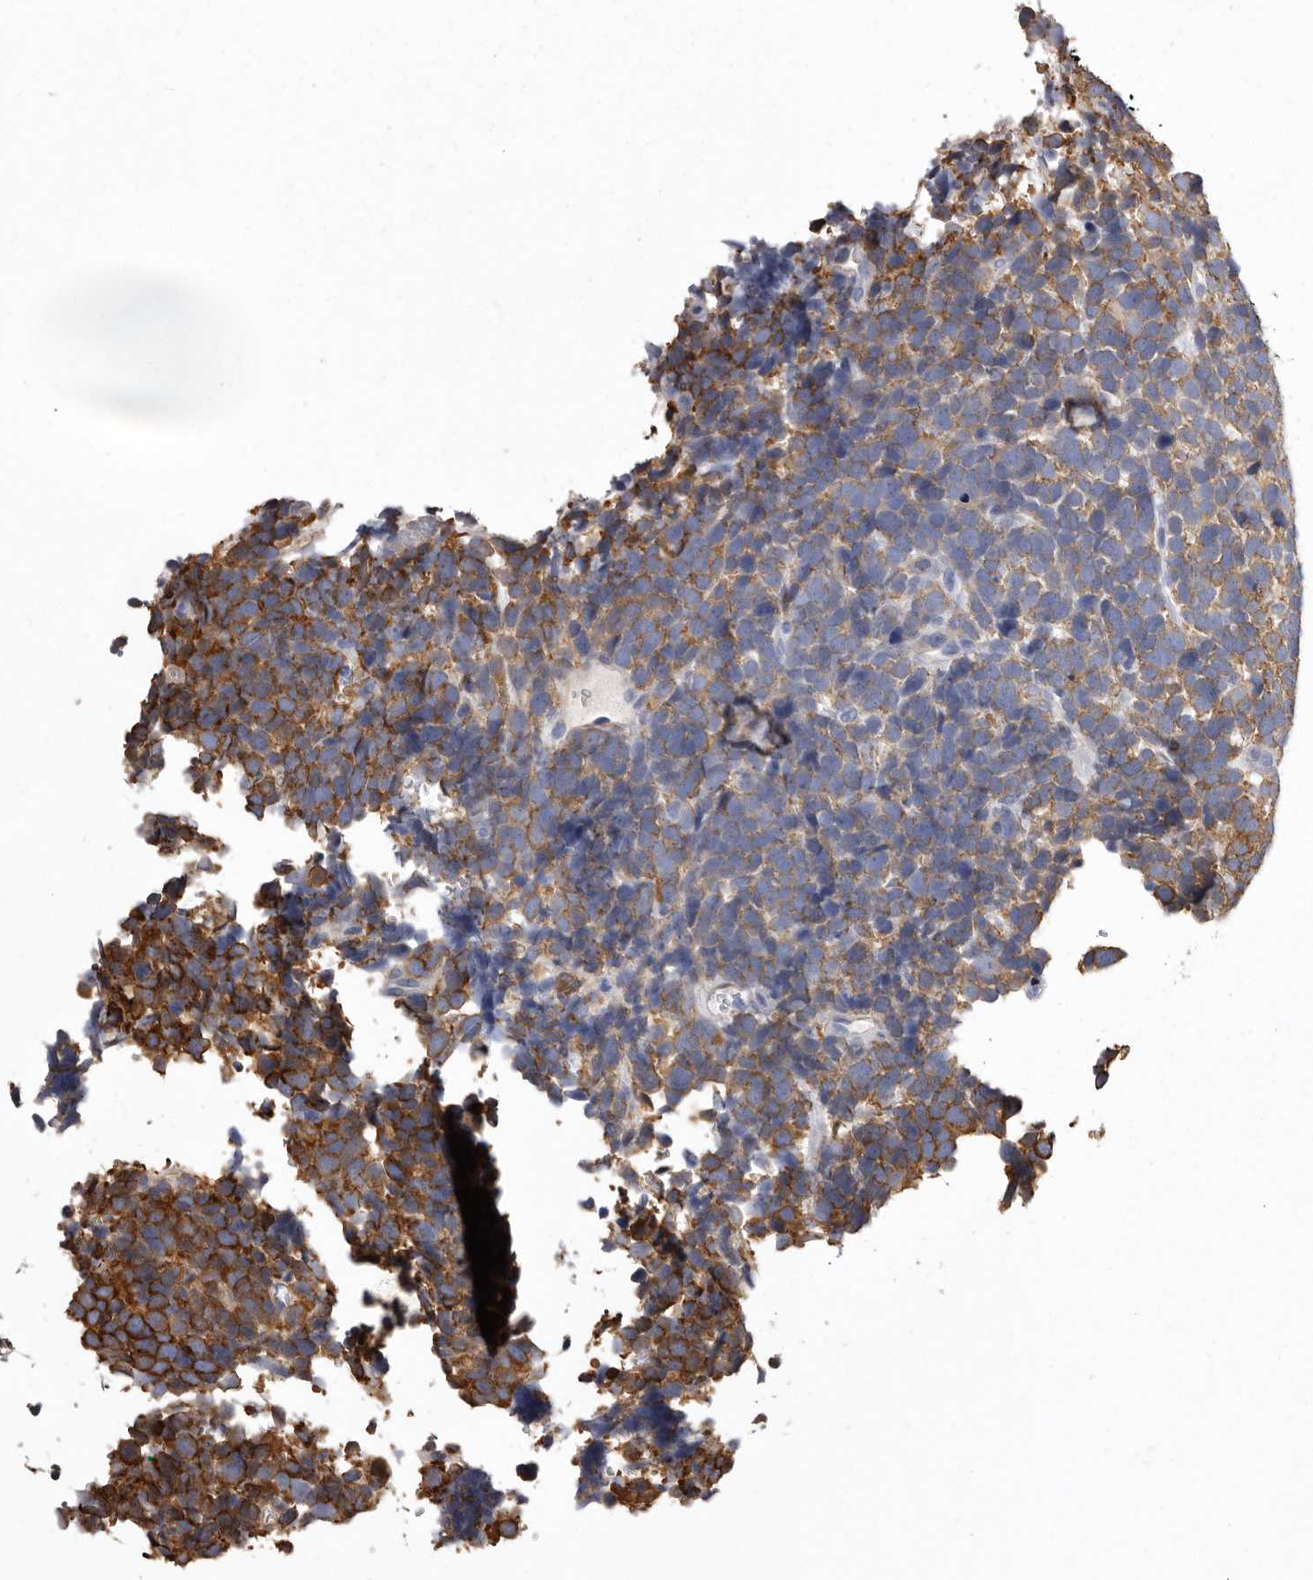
{"staining": {"intensity": "strong", "quantity": ">75%", "location": "cytoplasmic/membranous"}, "tissue": "urothelial cancer", "cell_type": "Tumor cells", "image_type": "cancer", "snomed": [{"axis": "morphology", "description": "Urothelial carcinoma, High grade"}, {"axis": "topography", "description": "Urinary bladder"}], "caption": "Protein expression analysis of human urothelial carcinoma (high-grade) reveals strong cytoplasmic/membranous expression in approximately >75% of tumor cells.", "gene": "ENAH", "patient": {"sex": "female", "age": 82}}